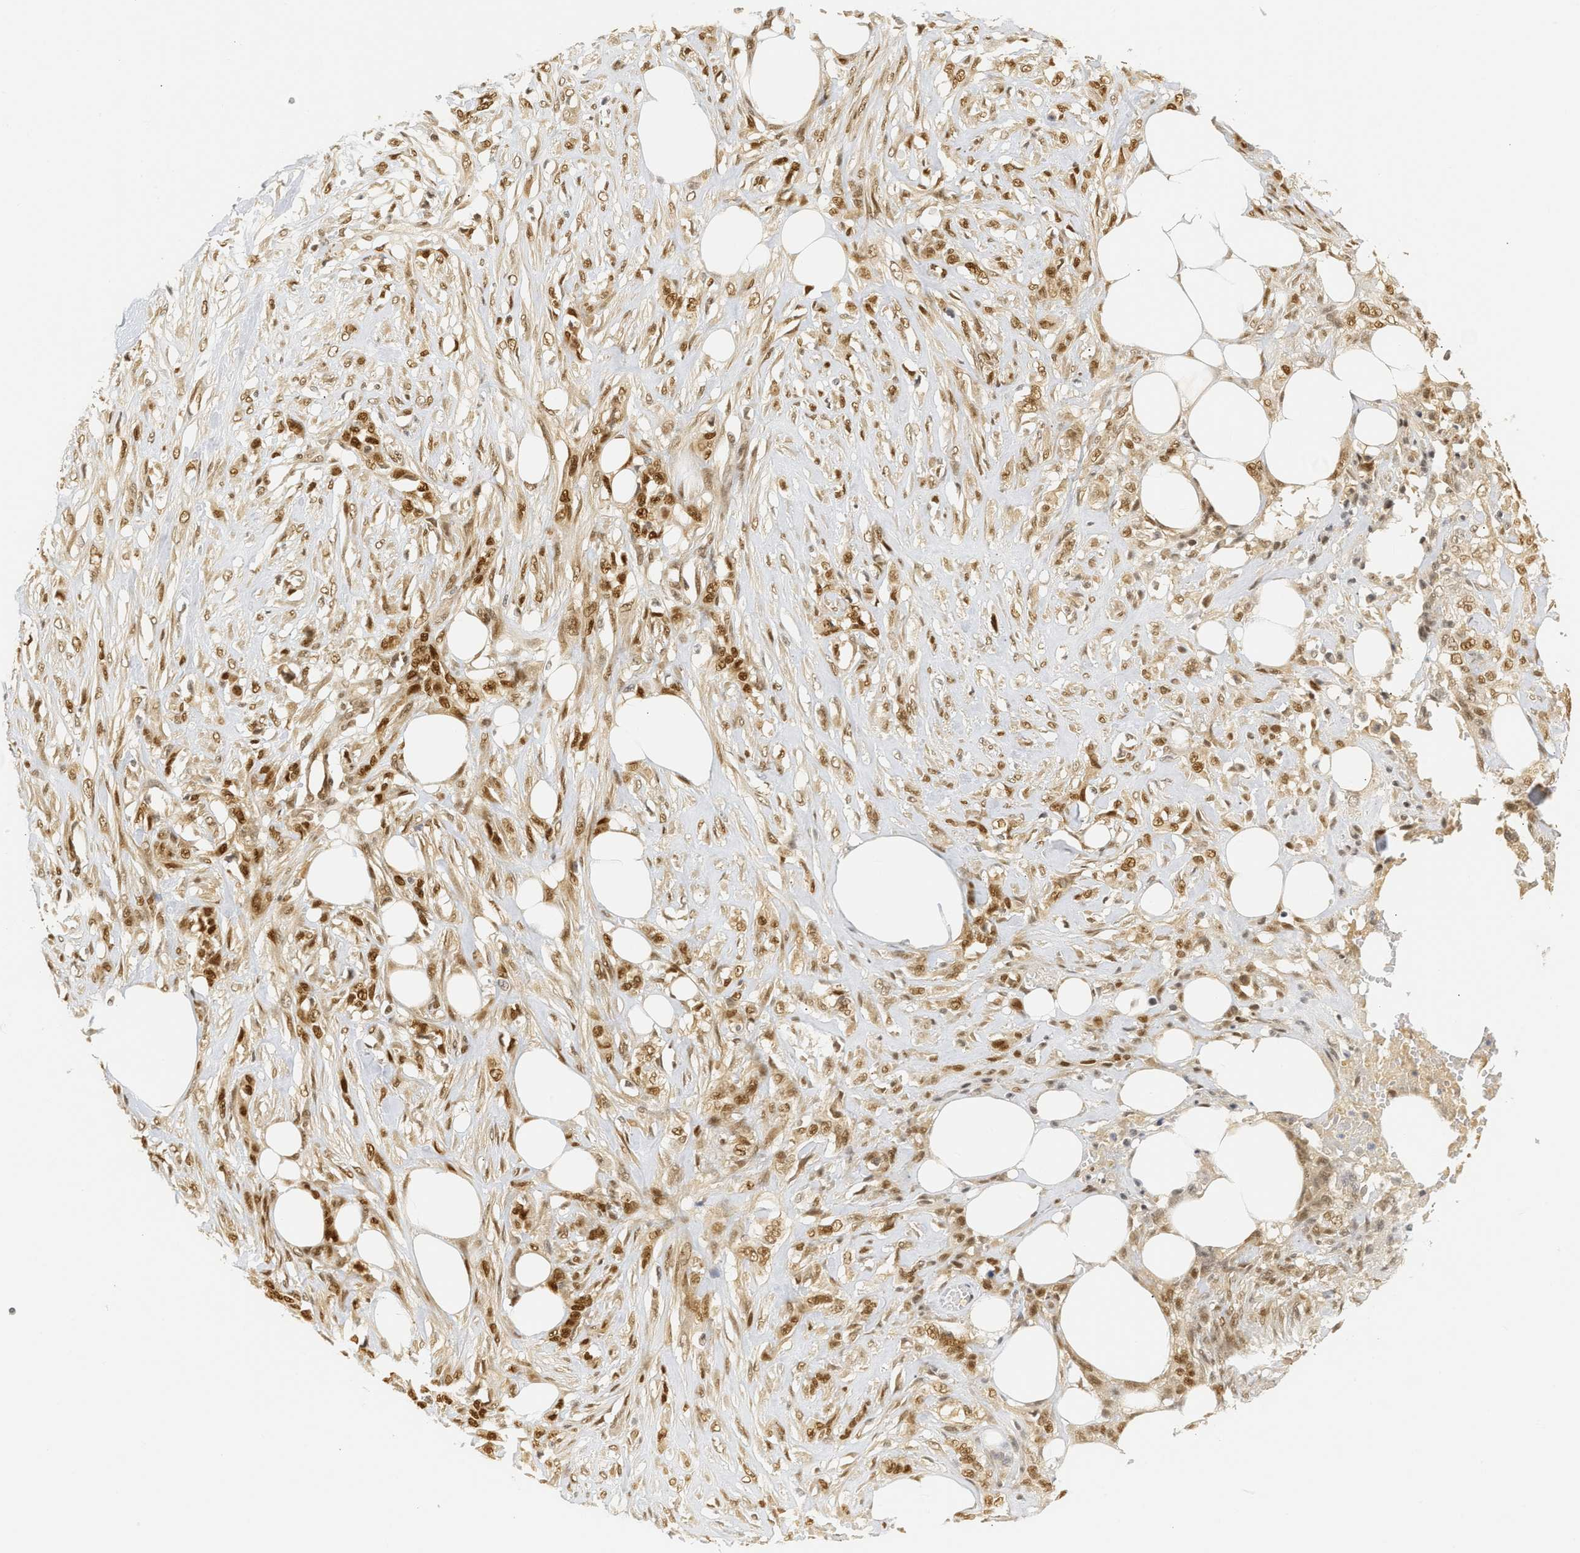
{"staining": {"intensity": "strong", "quantity": ">75%", "location": "nuclear"}, "tissue": "skin cancer", "cell_type": "Tumor cells", "image_type": "cancer", "snomed": [{"axis": "morphology", "description": "Squamous cell carcinoma, NOS"}, {"axis": "topography", "description": "Skin"}], "caption": "Immunohistochemical staining of human skin squamous cell carcinoma displays high levels of strong nuclear staining in about >75% of tumor cells.", "gene": "SSBP2", "patient": {"sex": "female", "age": 59}}